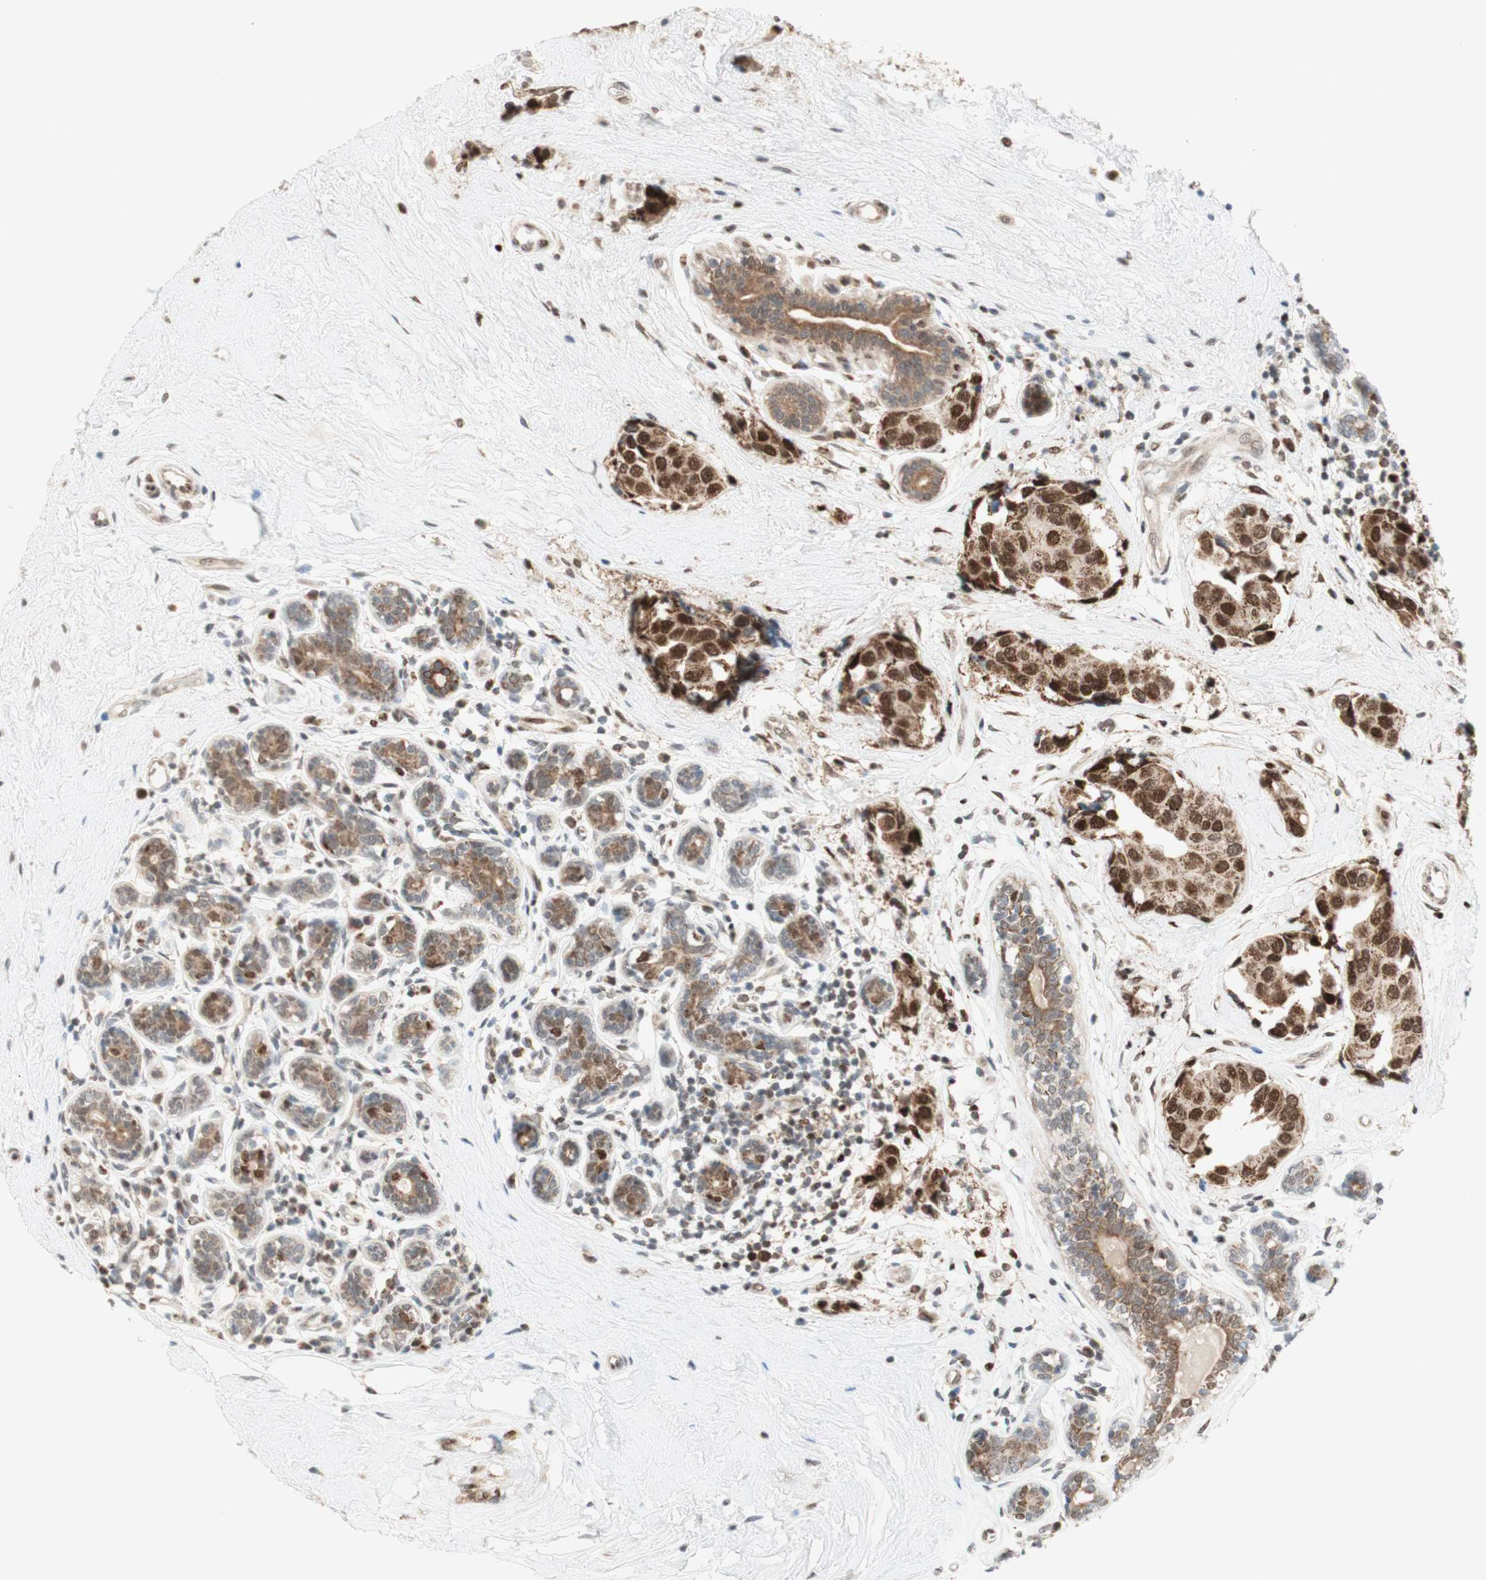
{"staining": {"intensity": "moderate", "quantity": ">75%", "location": "cytoplasmic/membranous,nuclear"}, "tissue": "breast cancer", "cell_type": "Tumor cells", "image_type": "cancer", "snomed": [{"axis": "morphology", "description": "Normal tissue, NOS"}, {"axis": "morphology", "description": "Duct carcinoma"}, {"axis": "topography", "description": "Breast"}], "caption": "This image shows breast intraductal carcinoma stained with IHC to label a protein in brown. The cytoplasmic/membranous and nuclear of tumor cells show moderate positivity for the protein. Nuclei are counter-stained blue.", "gene": "DNMT3A", "patient": {"sex": "female", "age": 39}}